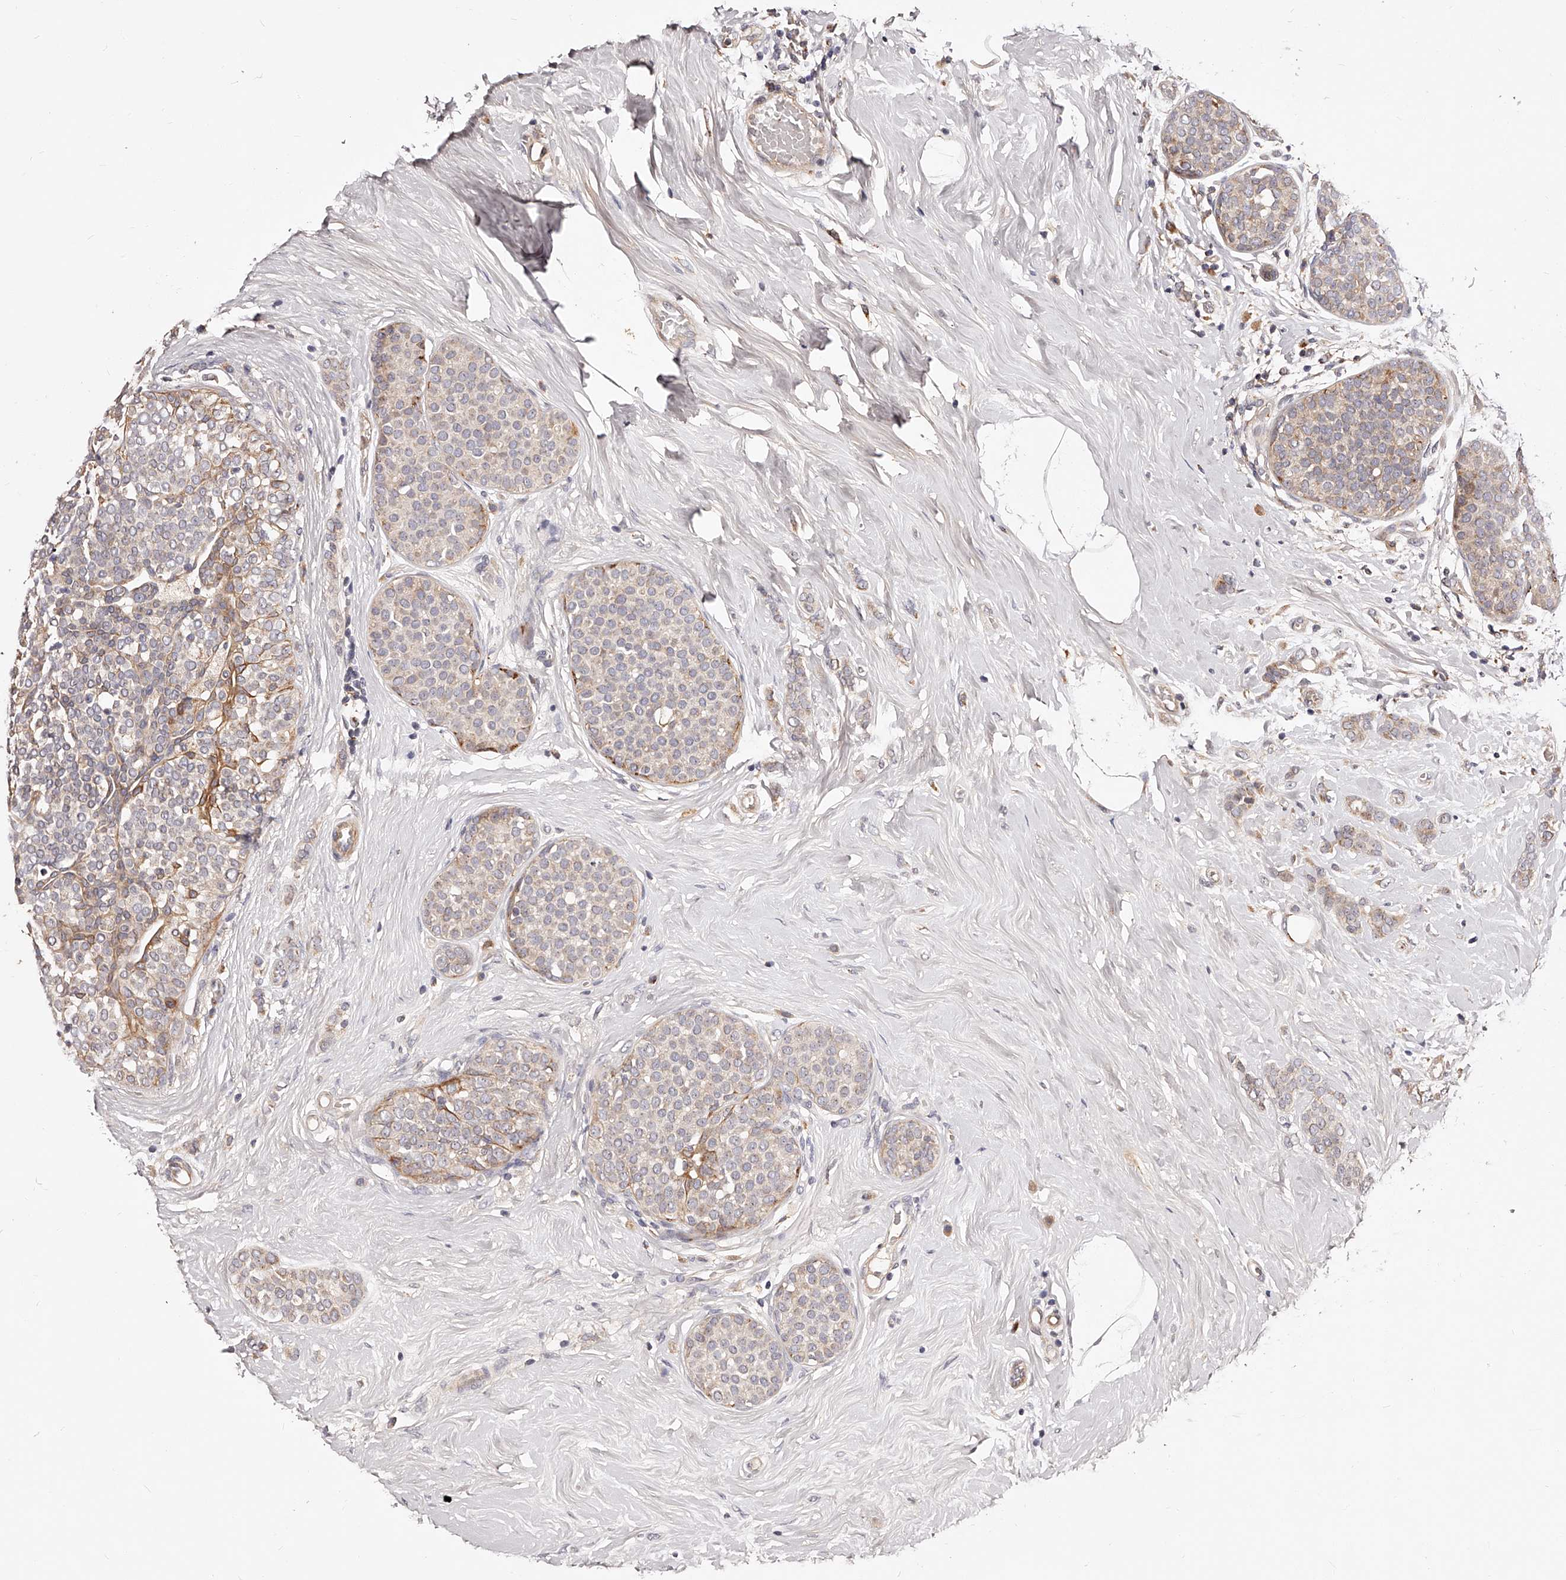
{"staining": {"intensity": "weak", "quantity": "25%-75%", "location": "cytoplasmic/membranous"}, "tissue": "breast cancer", "cell_type": "Tumor cells", "image_type": "cancer", "snomed": [{"axis": "morphology", "description": "Lobular carcinoma, in situ"}, {"axis": "morphology", "description": "Lobular carcinoma"}, {"axis": "topography", "description": "Breast"}], "caption": "A brown stain shows weak cytoplasmic/membranous positivity of a protein in breast cancer (lobular carcinoma) tumor cells.", "gene": "ZNF502", "patient": {"sex": "female", "age": 41}}